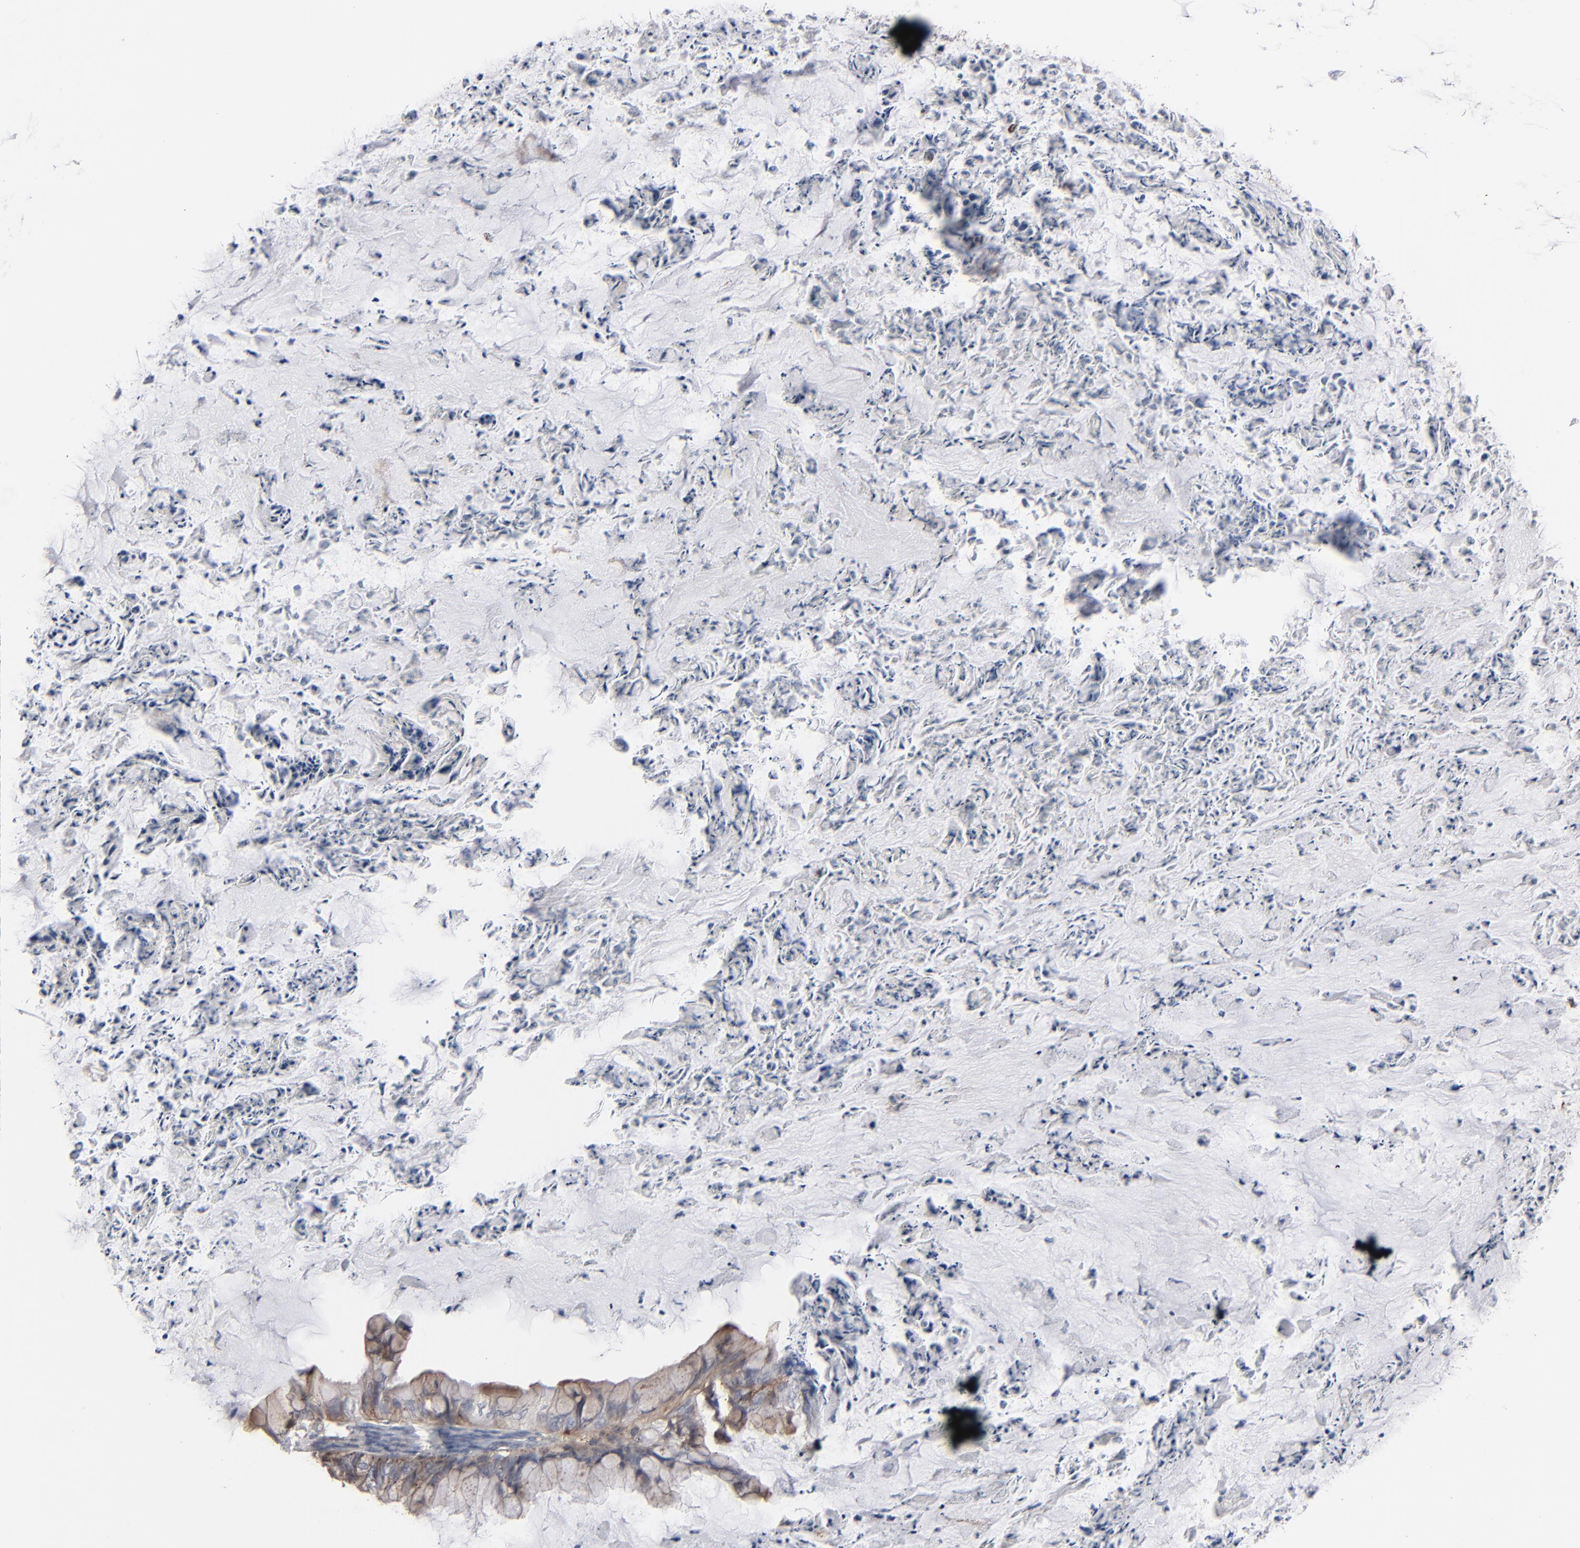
{"staining": {"intensity": "moderate", "quantity": ">75%", "location": "cytoplasmic/membranous"}, "tissue": "ovarian cancer", "cell_type": "Tumor cells", "image_type": "cancer", "snomed": [{"axis": "morphology", "description": "Cystadenocarcinoma, mucinous, NOS"}, {"axis": "topography", "description": "Ovary"}], "caption": "Approximately >75% of tumor cells in human ovarian cancer (mucinous cystadenocarcinoma) demonstrate moderate cytoplasmic/membranous protein expression as visualized by brown immunohistochemical staining.", "gene": "STAT4", "patient": {"sex": "female", "age": 36}}